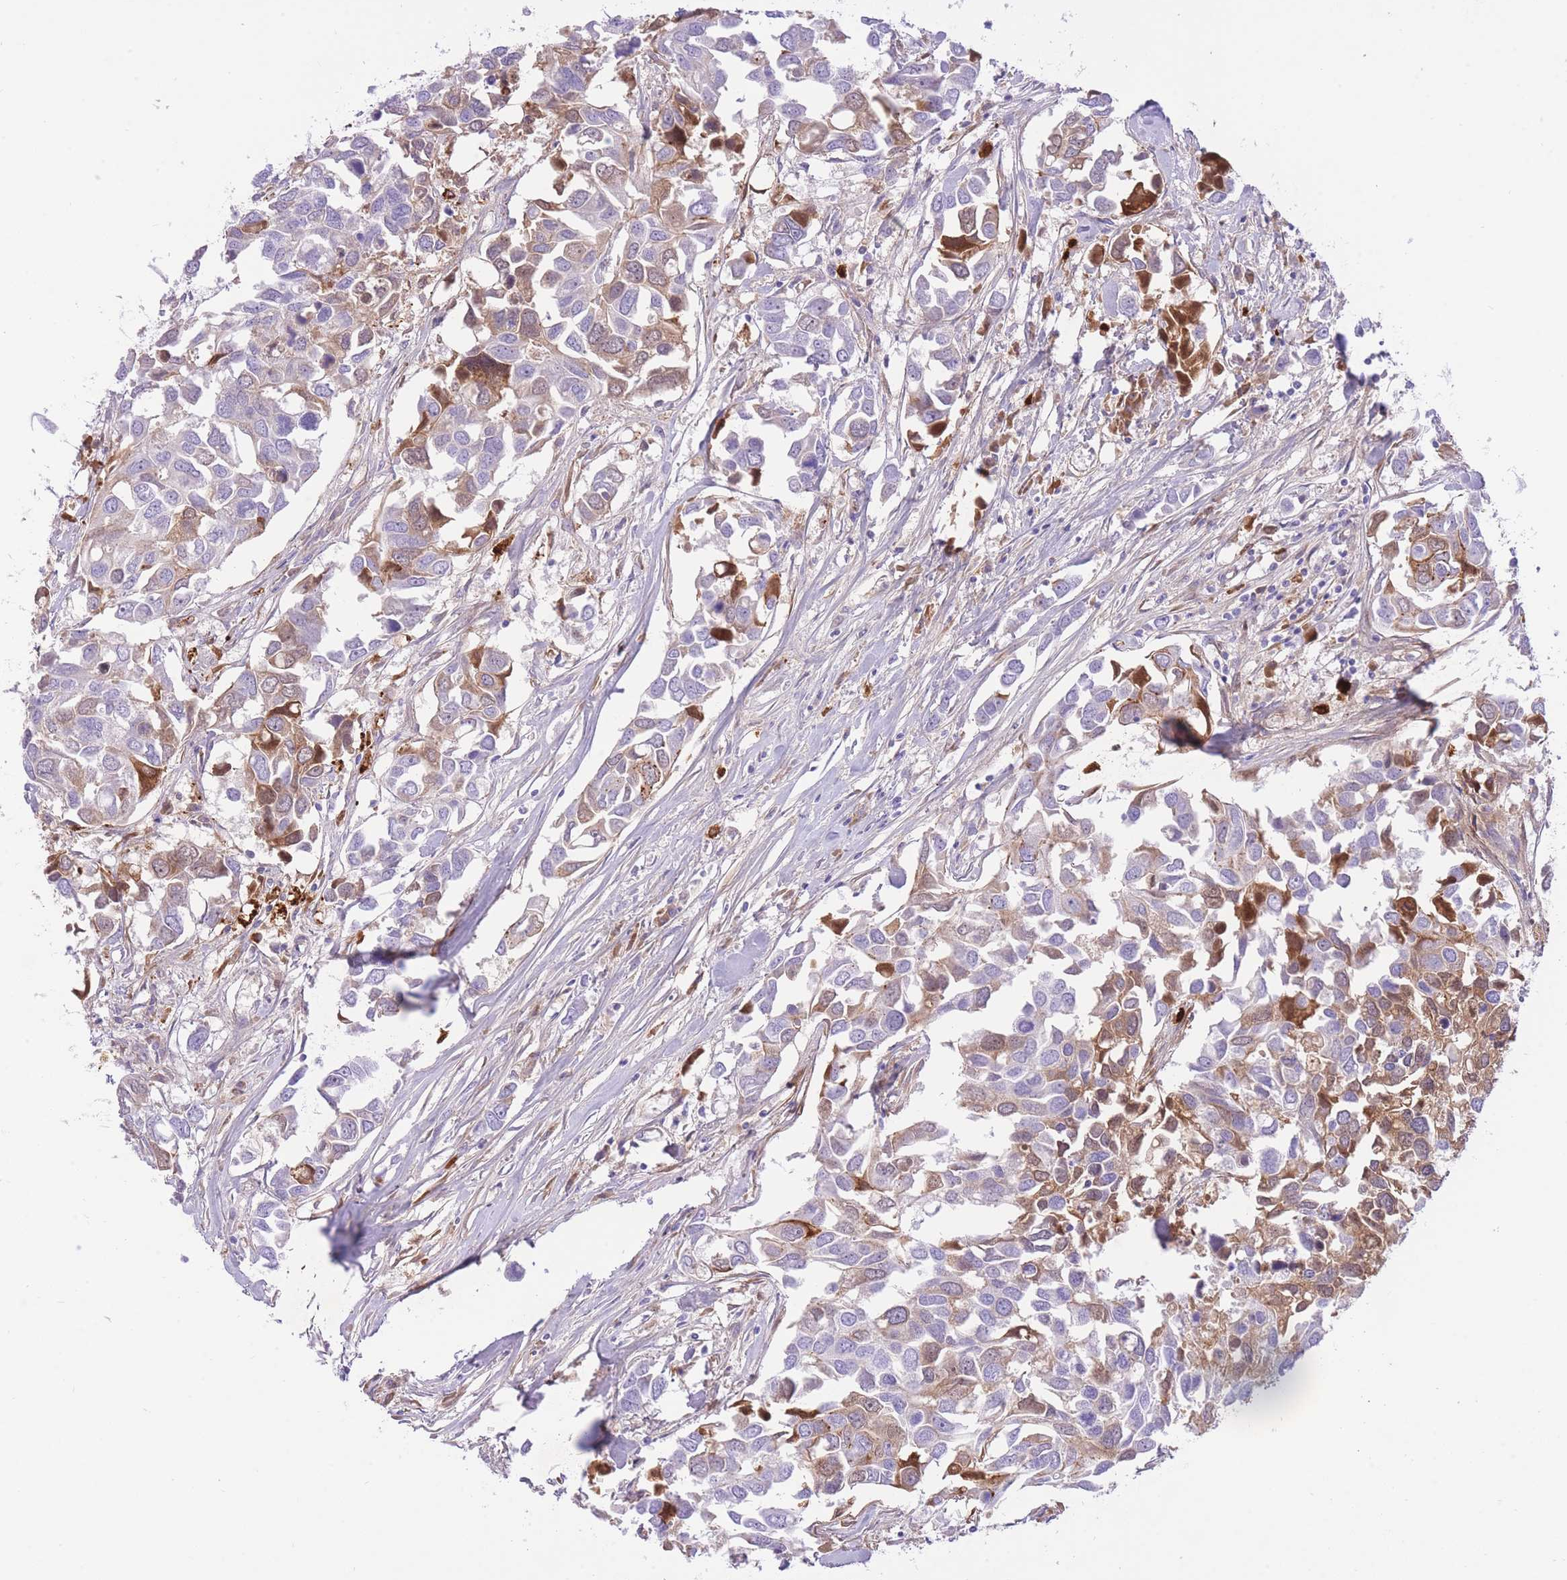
{"staining": {"intensity": "strong", "quantity": "<25%", "location": "cytoplasmic/membranous"}, "tissue": "breast cancer", "cell_type": "Tumor cells", "image_type": "cancer", "snomed": [{"axis": "morphology", "description": "Duct carcinoma"}, {"axis": "topography", "description": "Breast"}], "caption": "Tumor cells show strong cytoplasmic/membranous staining in approximately <25% of cells in breast infiltrating ductal carcinoma.", "gene": "HRG", "patient": {"sex": "female", "age": 83}}